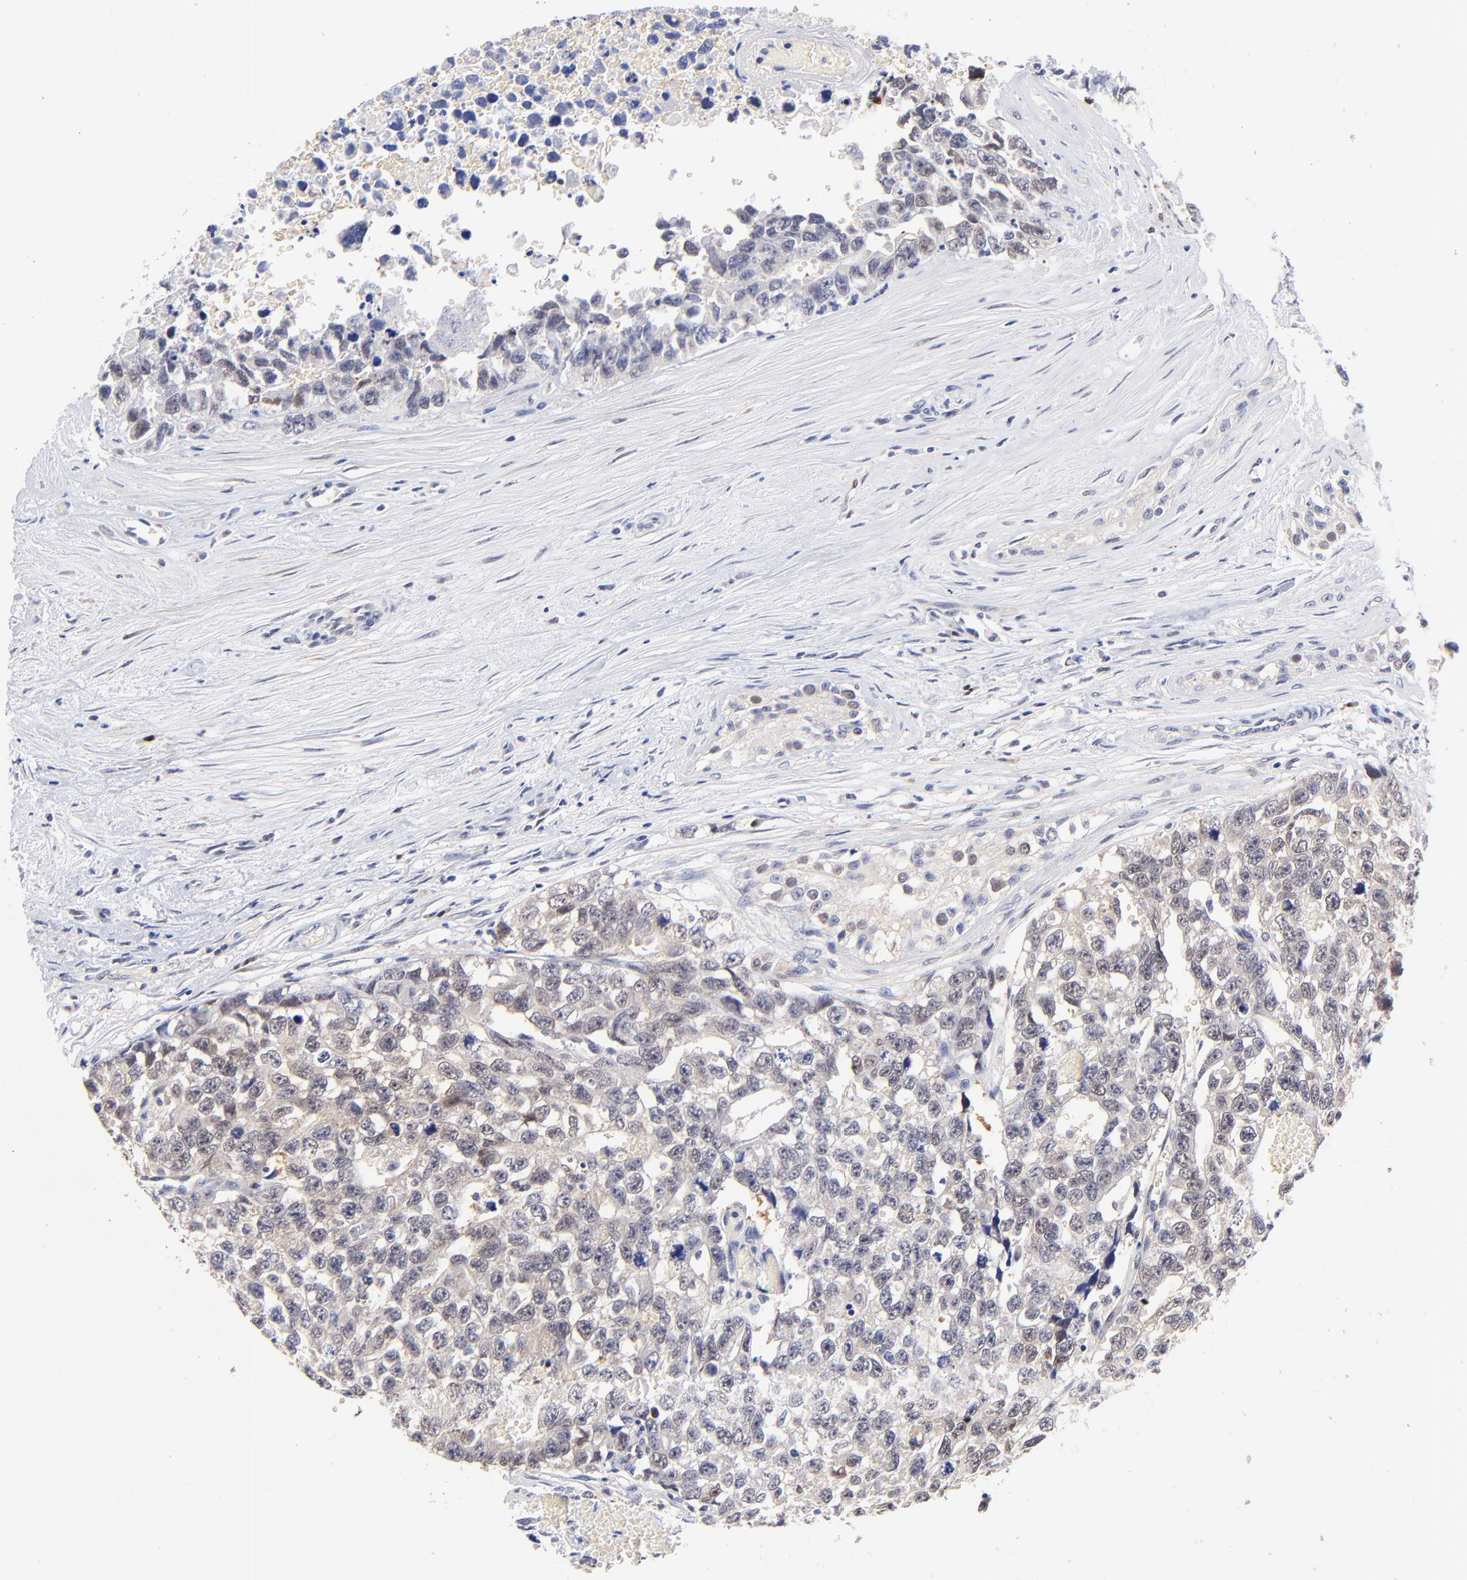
{"staining": {"intensity": "weak", "quantity": "<25%", "location": "cytoplasmic/membranous"}, "tissue": "testis cancer", "cell_type": "Tumor cells", "image_type": "cancer", "snomed": [{"axis": "morphology", "description": "Carcinoma, Embryonal, NOS"}, {"axis": "topography", "description": "Testis"}], "caption": "Immunohistochemistry photomicrograph of neoplastic tissue: human embryonal carcinoma (testis) stained with DAB shows no significant protein positivity in tumor cells. The staining is performed using DAB (3,3'-diaminobenzidine) brown chromogen with nuclei counter-stained in using hematoxylin.", "gene": "ZNF155", "patient": {"sex": "male", "age": 31}}